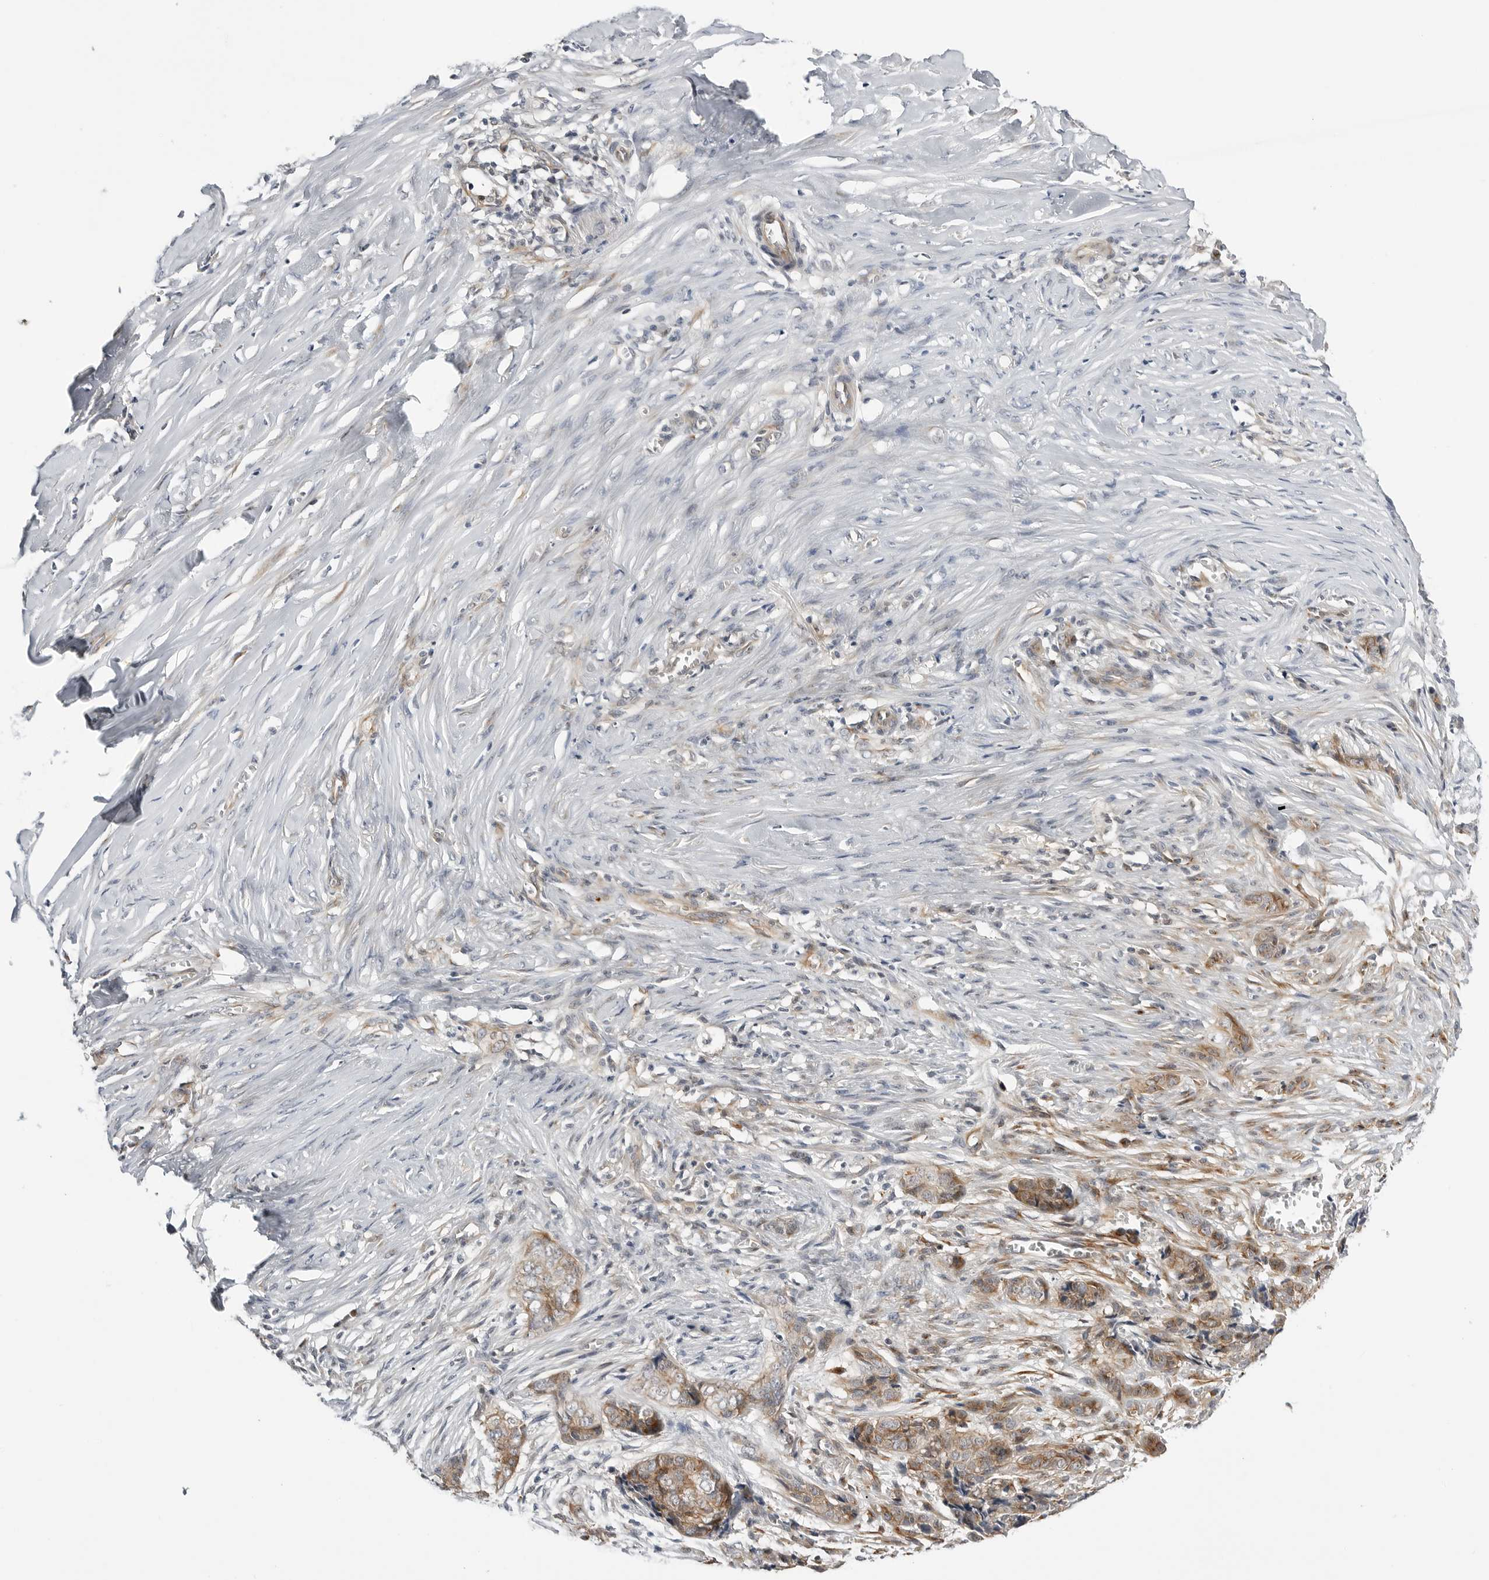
{"staining": {"intensity": "moderate", "quantity": ">75%", "location": "cytoplasmic/membranous"}, "tissue": "skin cancer", "cell_type": "Tumor cells", "image_type": "cancer", "snomed": [{"axis": "morphology", "description": "Basal cell carcinoma"}, {"axis": "topography", "description": "Skin"}], "caption": "Protein positivity by immunohistochemistry displays moderate cytoplasmic/membranous expression in about >75% of tumor cells in skin cancer (basal cell carcinoma).", "gene": "MAP2K5", "patient": {"sex": "female", "age": 64}}